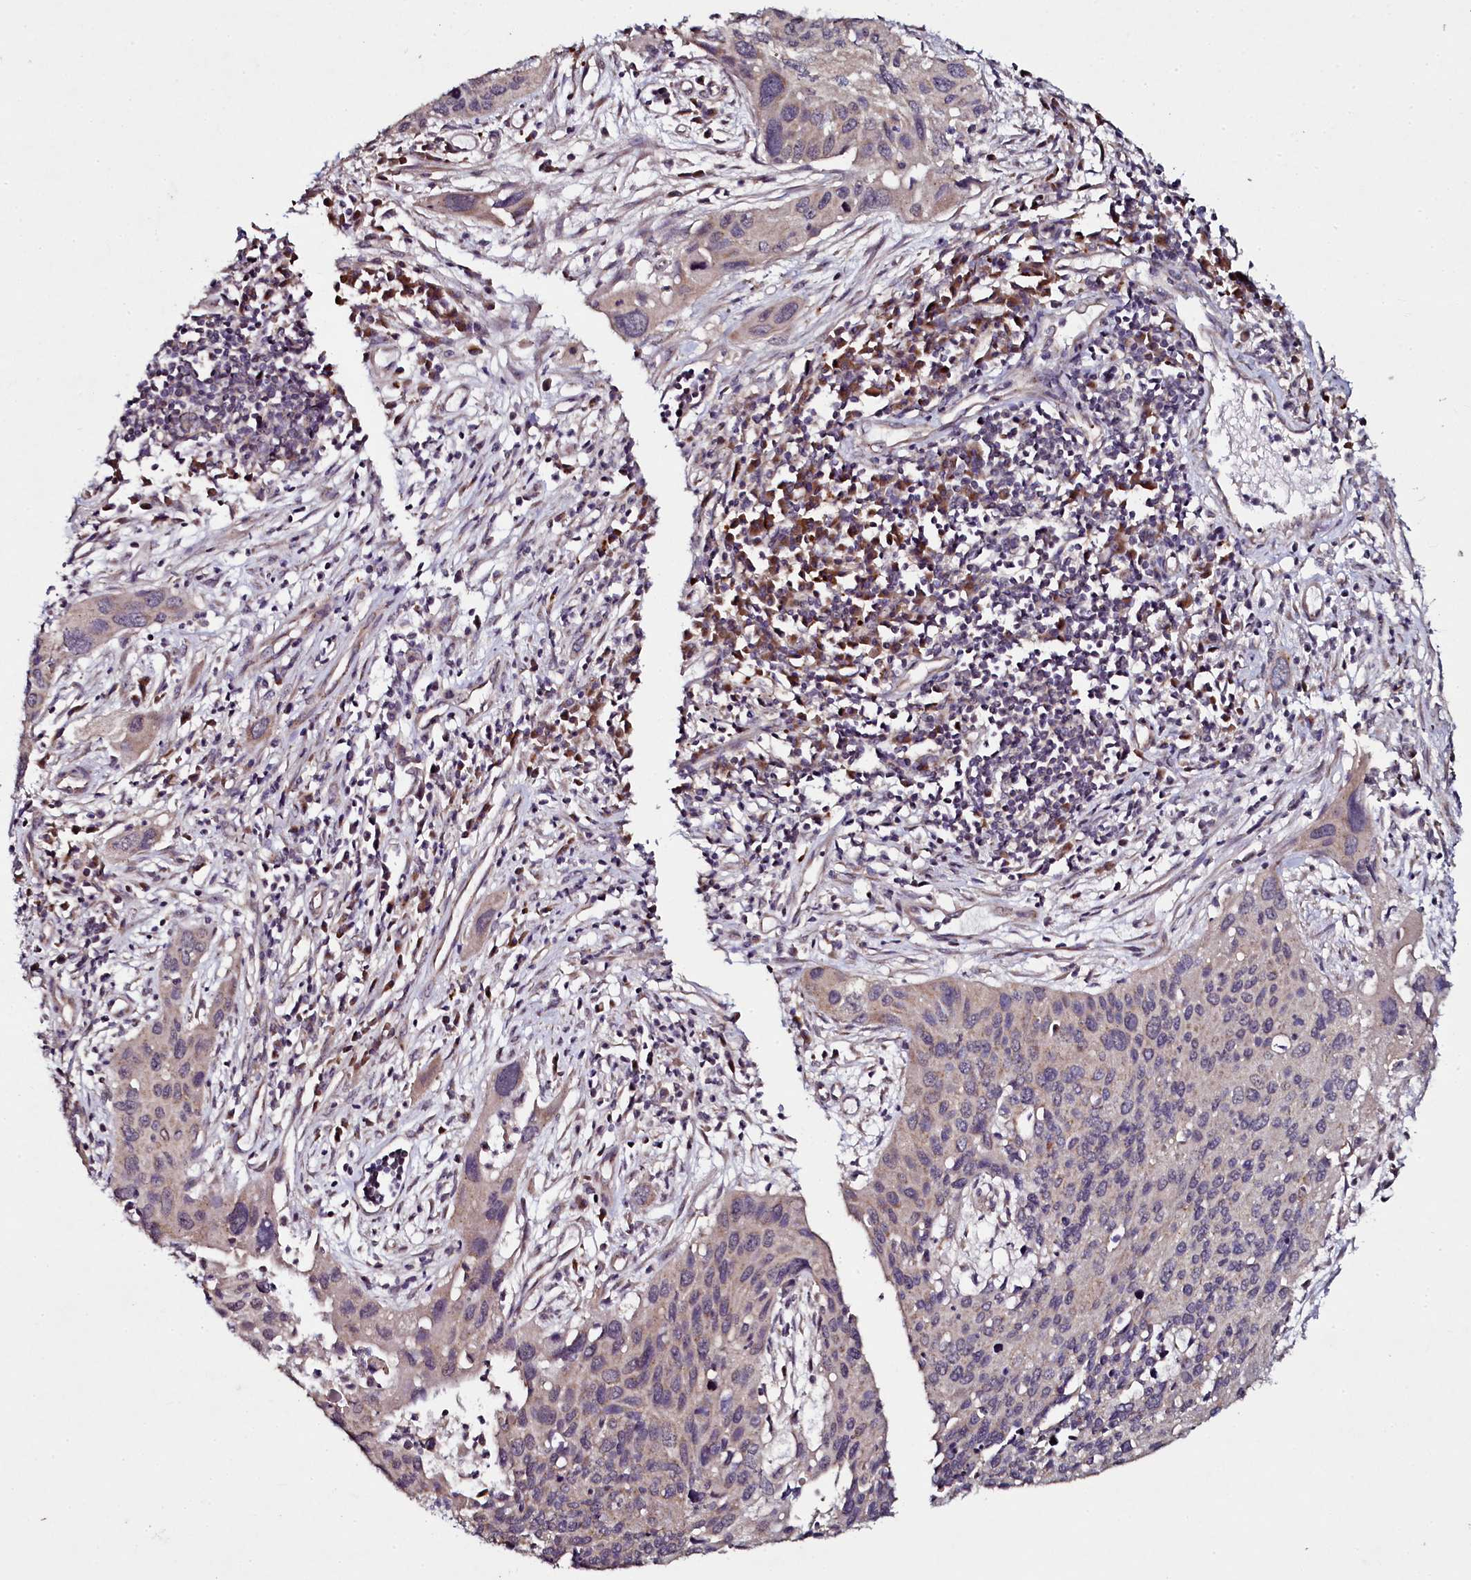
{"staining": {"intensity": "weak", "quantity": "25%-75%", "location": "cytoplasmic/membranous"}, "tissue": "cervical cancer", "cell_type": "Tumor cells", "image_type": "cancer", "snomed": [{"axis": "morphology", "description": "Squamous cell carcinoma, NOS"}, {"axis": "topography", "description": "Cervix"}], "caption": "The immunohistochemical stain labels weak cytoplasmic/membranous staining in tumor cells of cervical cancer tissue.", "gene": "SEC24C", "patient": {"sex": "female", "age": 55}}